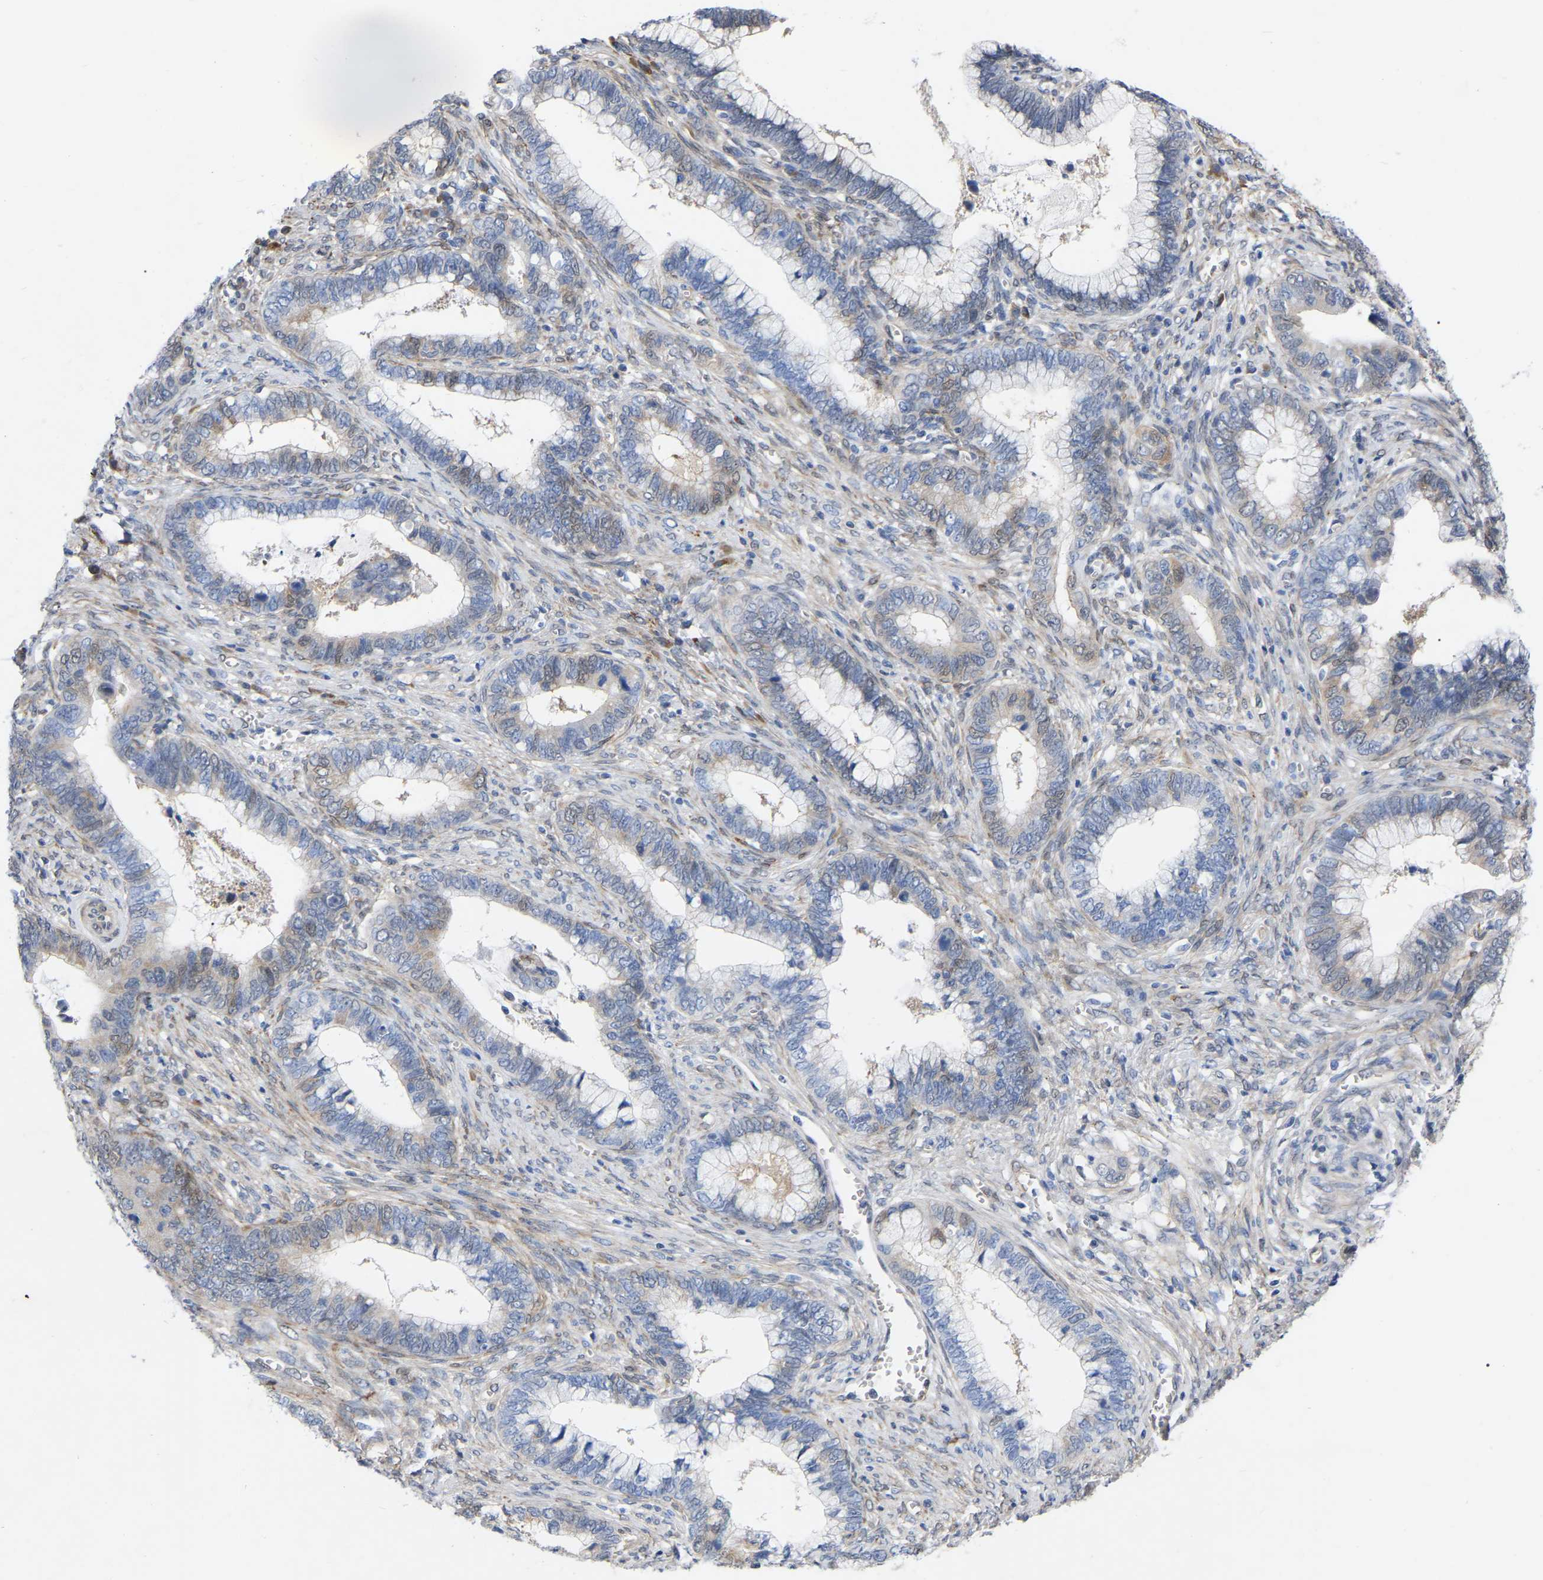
{"staining": {"intensity": "weak", "quantity": "<25%", "location": "nuclear"}, "tissue": "cervical cancer", "cell_type": "Tumor cells", "image_type": "cancer", "snomed": [{"axis": "morphology", "description": "Adenocarcinoma, NOS"}, {"axis": "topography", "description": "Cervix"}], "caption": "The histopathology image exhibits no significant expression in tumor cells of cervical adenocarcinoma.", "gene": "UBE4B", "patient": {"sex": "female", "age": 44}}